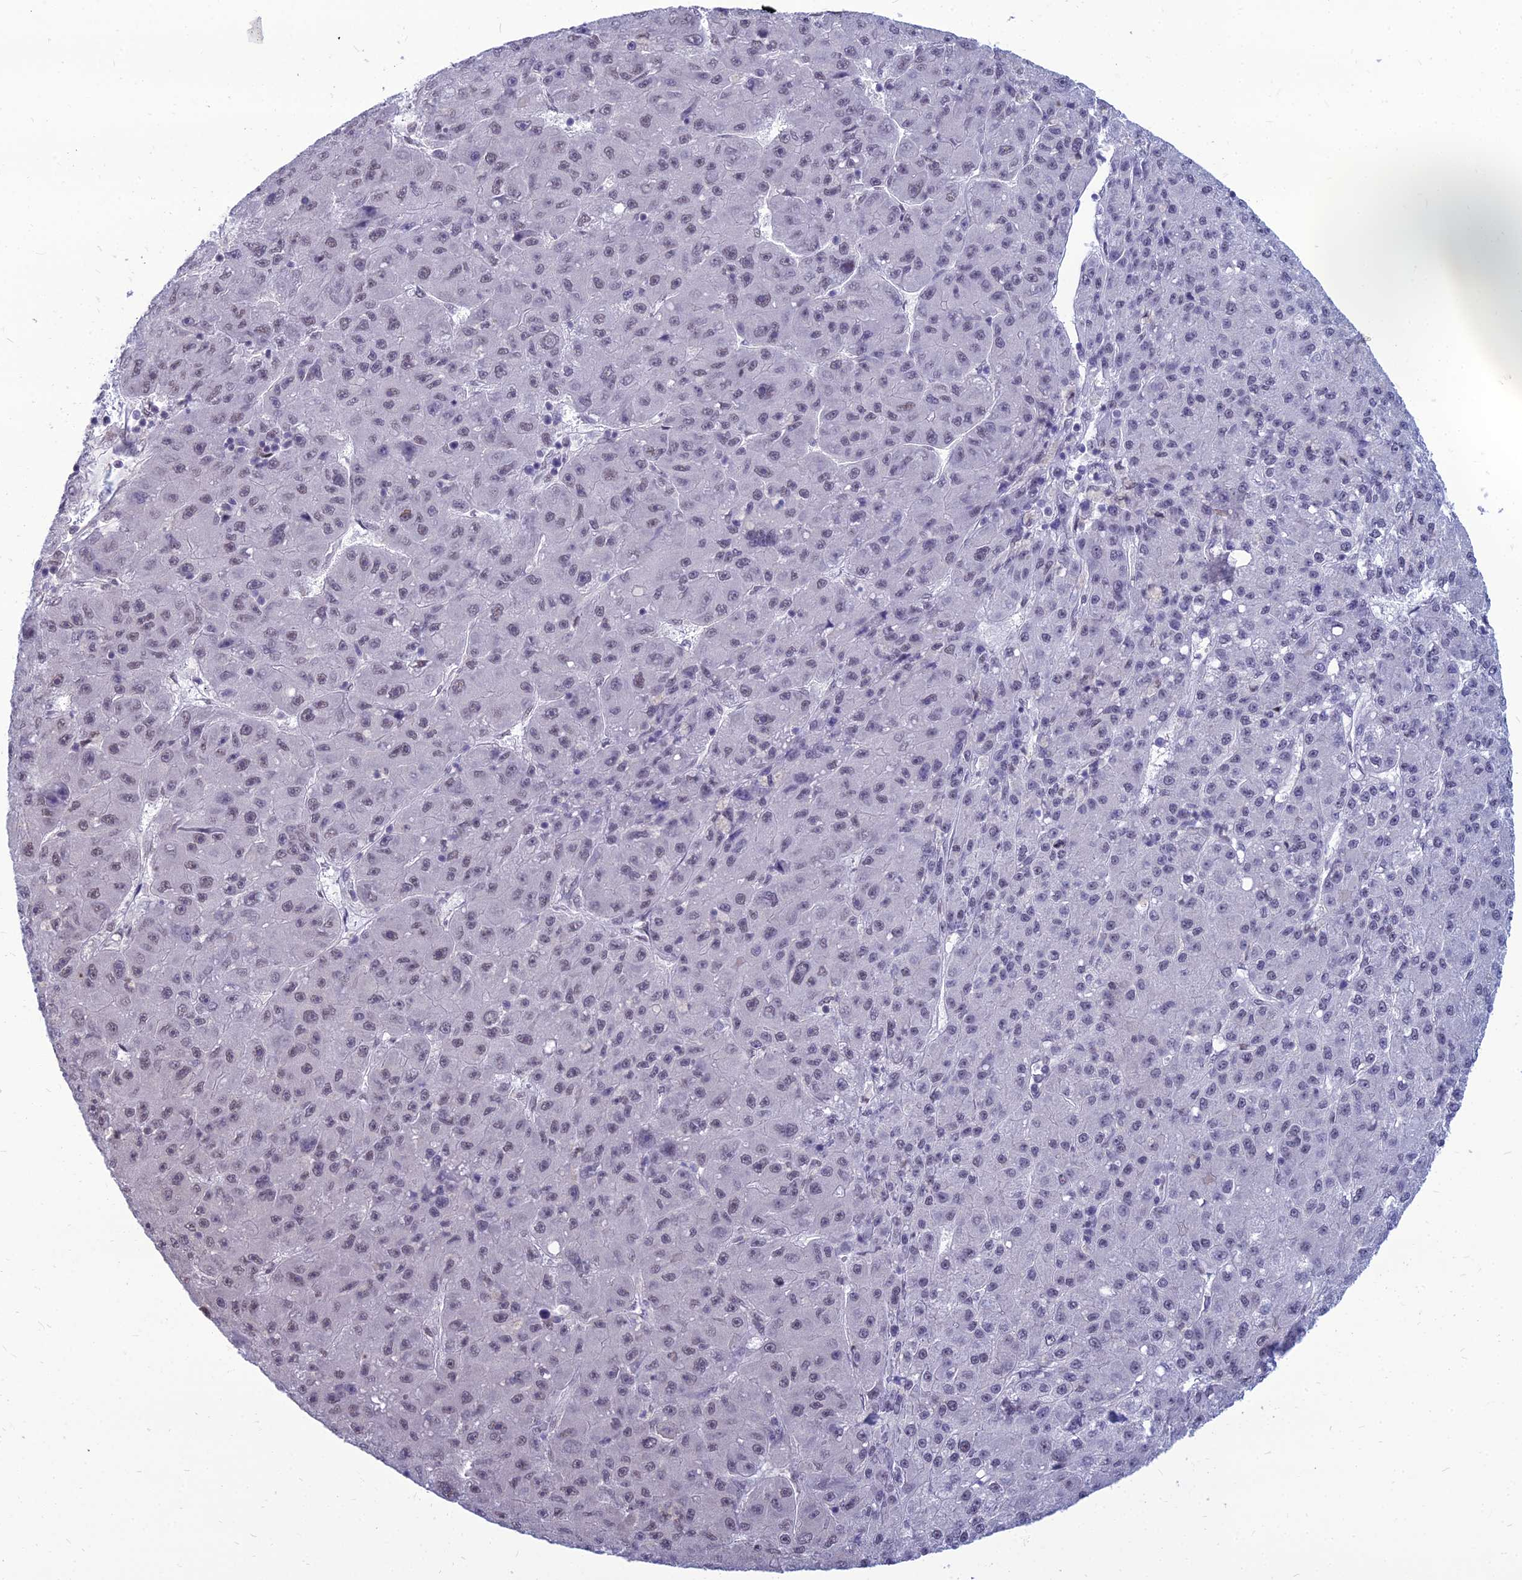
{"staining": {"intensity": "weak", "quantity": "<25%", "location": "nuclear"}, "tissue": "liver cancer", "cell_type": "Tumor cells", "image_type": "cancer", "snomed": [{"axis": "morphology", "description": "Carcinoma, Hepatocellular, NOS"}, {"axis": "topography", "description": "Liver"}], "caption": "Tumor cells show no significant staining in hepatocellular carcinoma (liver).", "gene": "SRSF7", "patient": {"sex": "male", "age": 67}}